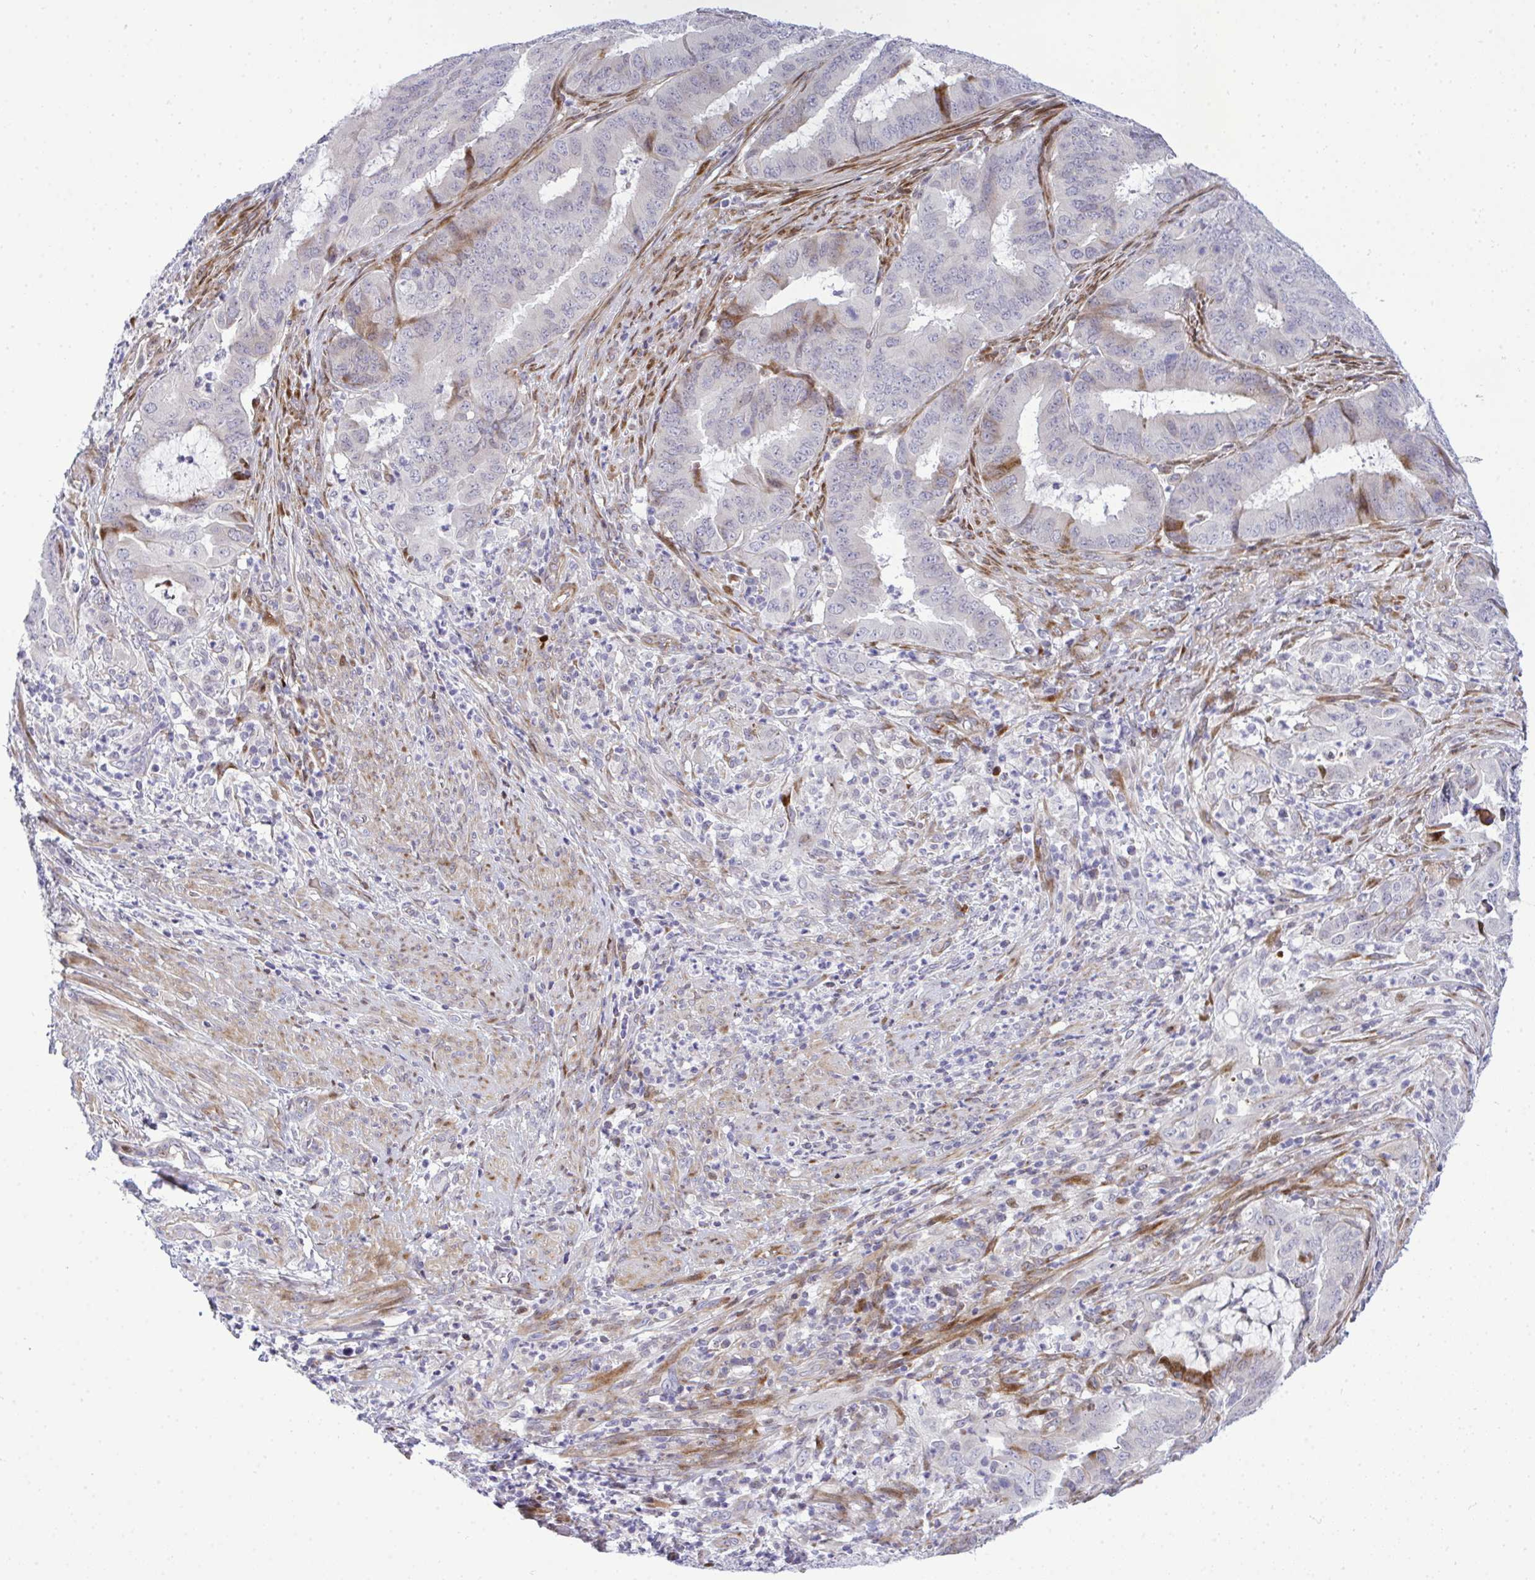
{"staining": {"intensity": "weak", "quantity": "<25%", "location": "cytoplasmic/membranous,nuclear"}, "tissue": "endometrial cancer", "cell_type": "Tumor cells", "image_type": "cancer", "snomed": [{"axis": "morphology", "description": "Adenocarcinoma, NOS"}, {"axis": "topography", "description": "Endometrium"}], "caption": "IHC micrograph of neoplastic tissue: endometrial adenocarcinoma stained with DAB demonstrates no significant protein positivity in tumor cells.", "gene": "CASTOR2", "patient": {"sex": "female", "age": 51}}